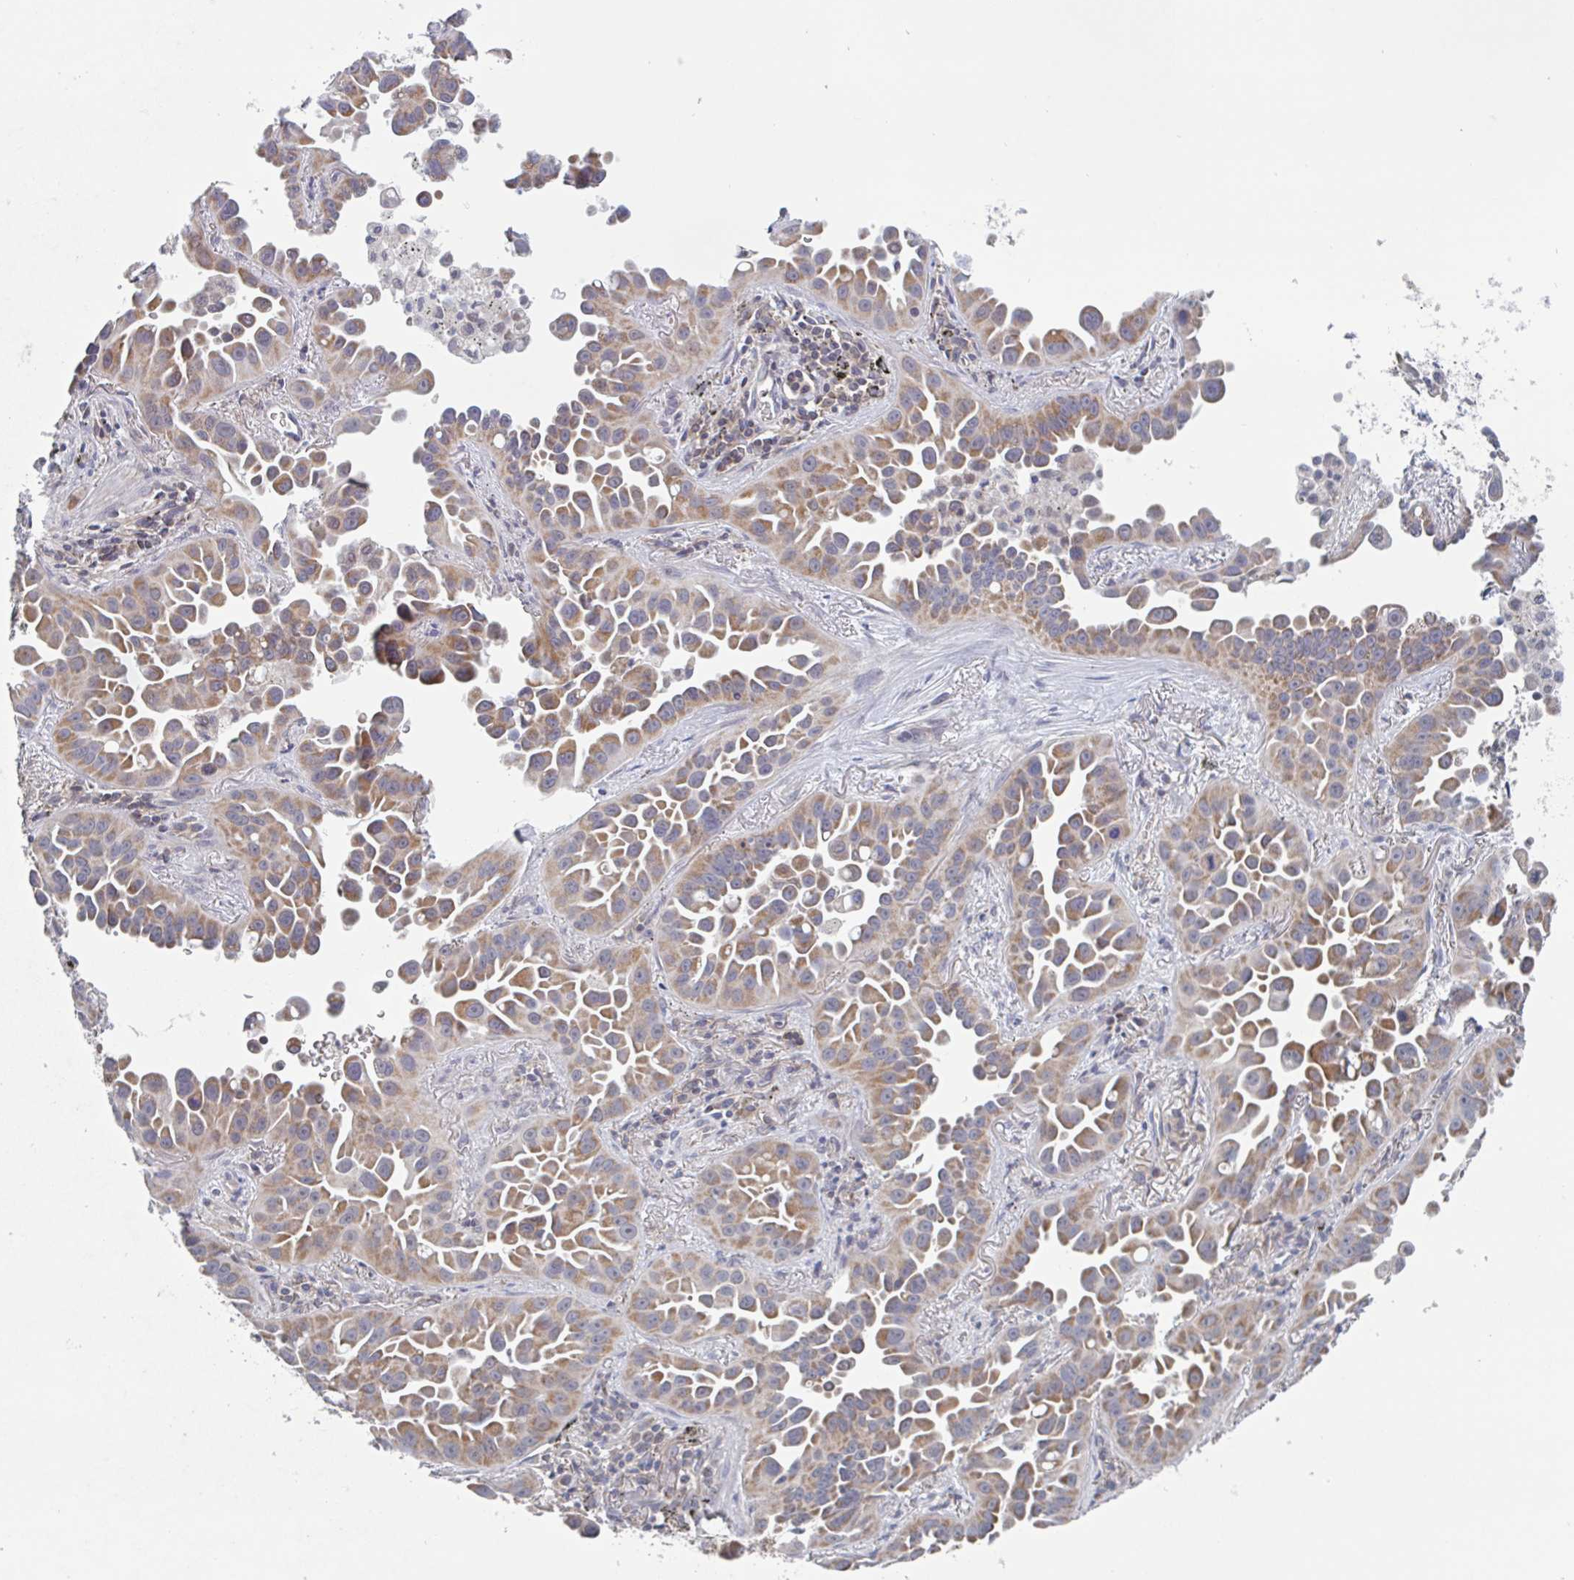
{"staining": {"intensity": "moderate", "quantity": ">75%", "location": "cytoplasmic/membranous"}, "tissue": "lung cancer", "cell_type": "Tumor cells", "image_type": "cancer", "snomed": [{"axis": "morphology", "description": "Adenocarcinoma, NOS"}, {"axis": "topography", "description": "Lung"}], "caption": "This histopathology image demonstrates adenocarcinoma (lung) stained with immunohistochemistry (IHC) to label a protein in brown. The cytoplasmic/membranous of tumor cells show moderate positivity for the protein. Nuclei are counter-stained blue.", "gene": "SURF1", "patient": {"sex": "male", "age": 68}}